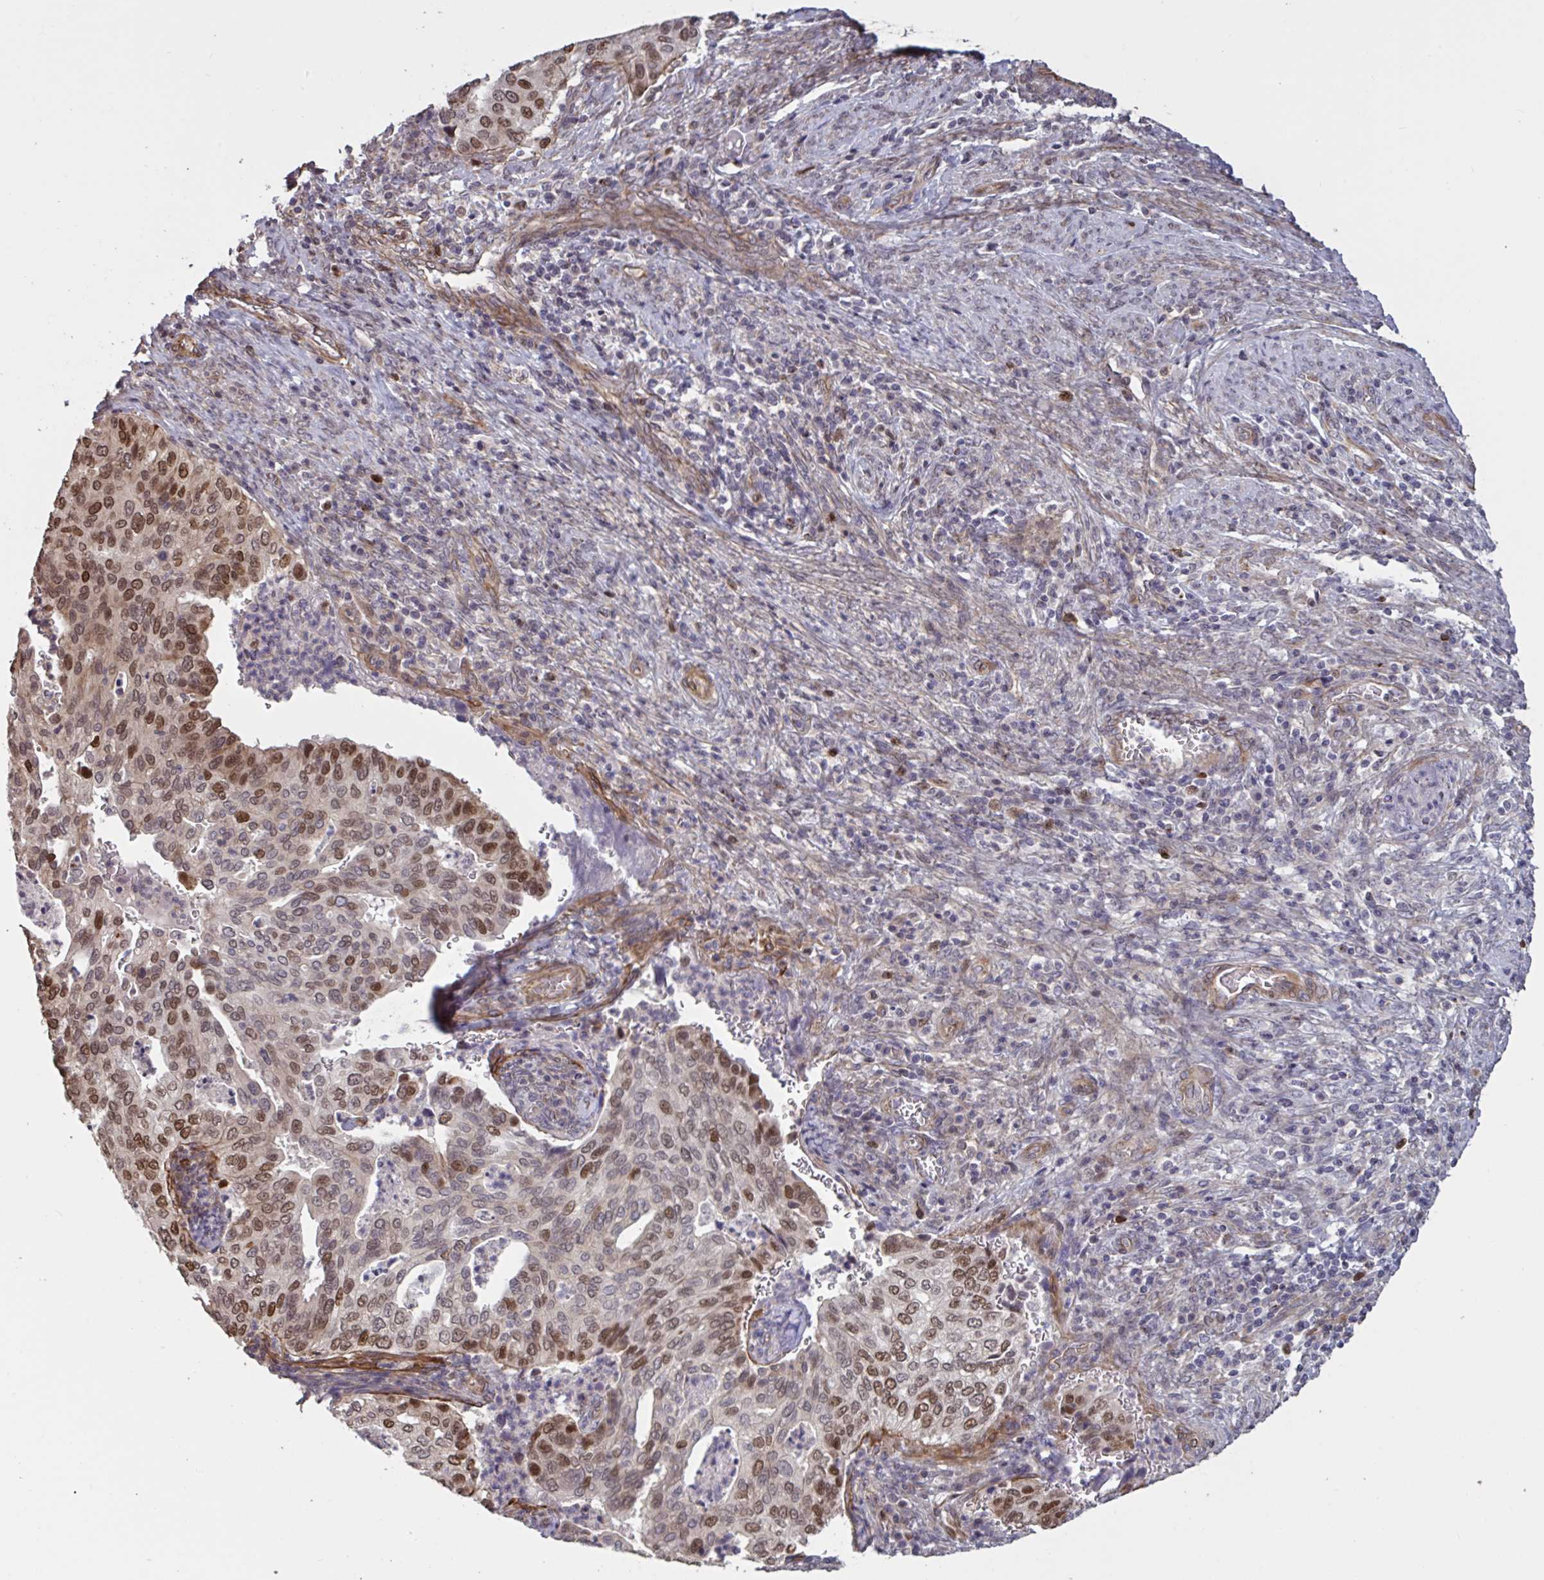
{"staining": {"intensity": "moderate", "quantity": "25%-75%", "location": "nuclear"}, "tissue": "cervical cancer", "cell_type": "Tumor cells", "image_type": "cancer", "snomed": [{"axis": "morphology", "description": "Squamous cell carcinoma, NOS"}, {"axis": "topography", "description": "Cervix"}], "caption": "Immunohistochemistry (IHC) (DAB) staining of human cervical cancer (squamous cell carcinoma) shows moderate nuclear protein staining in approximately 25%-75% of tumor cells.", "gene": "IPO5", "patient": {"sex": "female", "age": 38}}